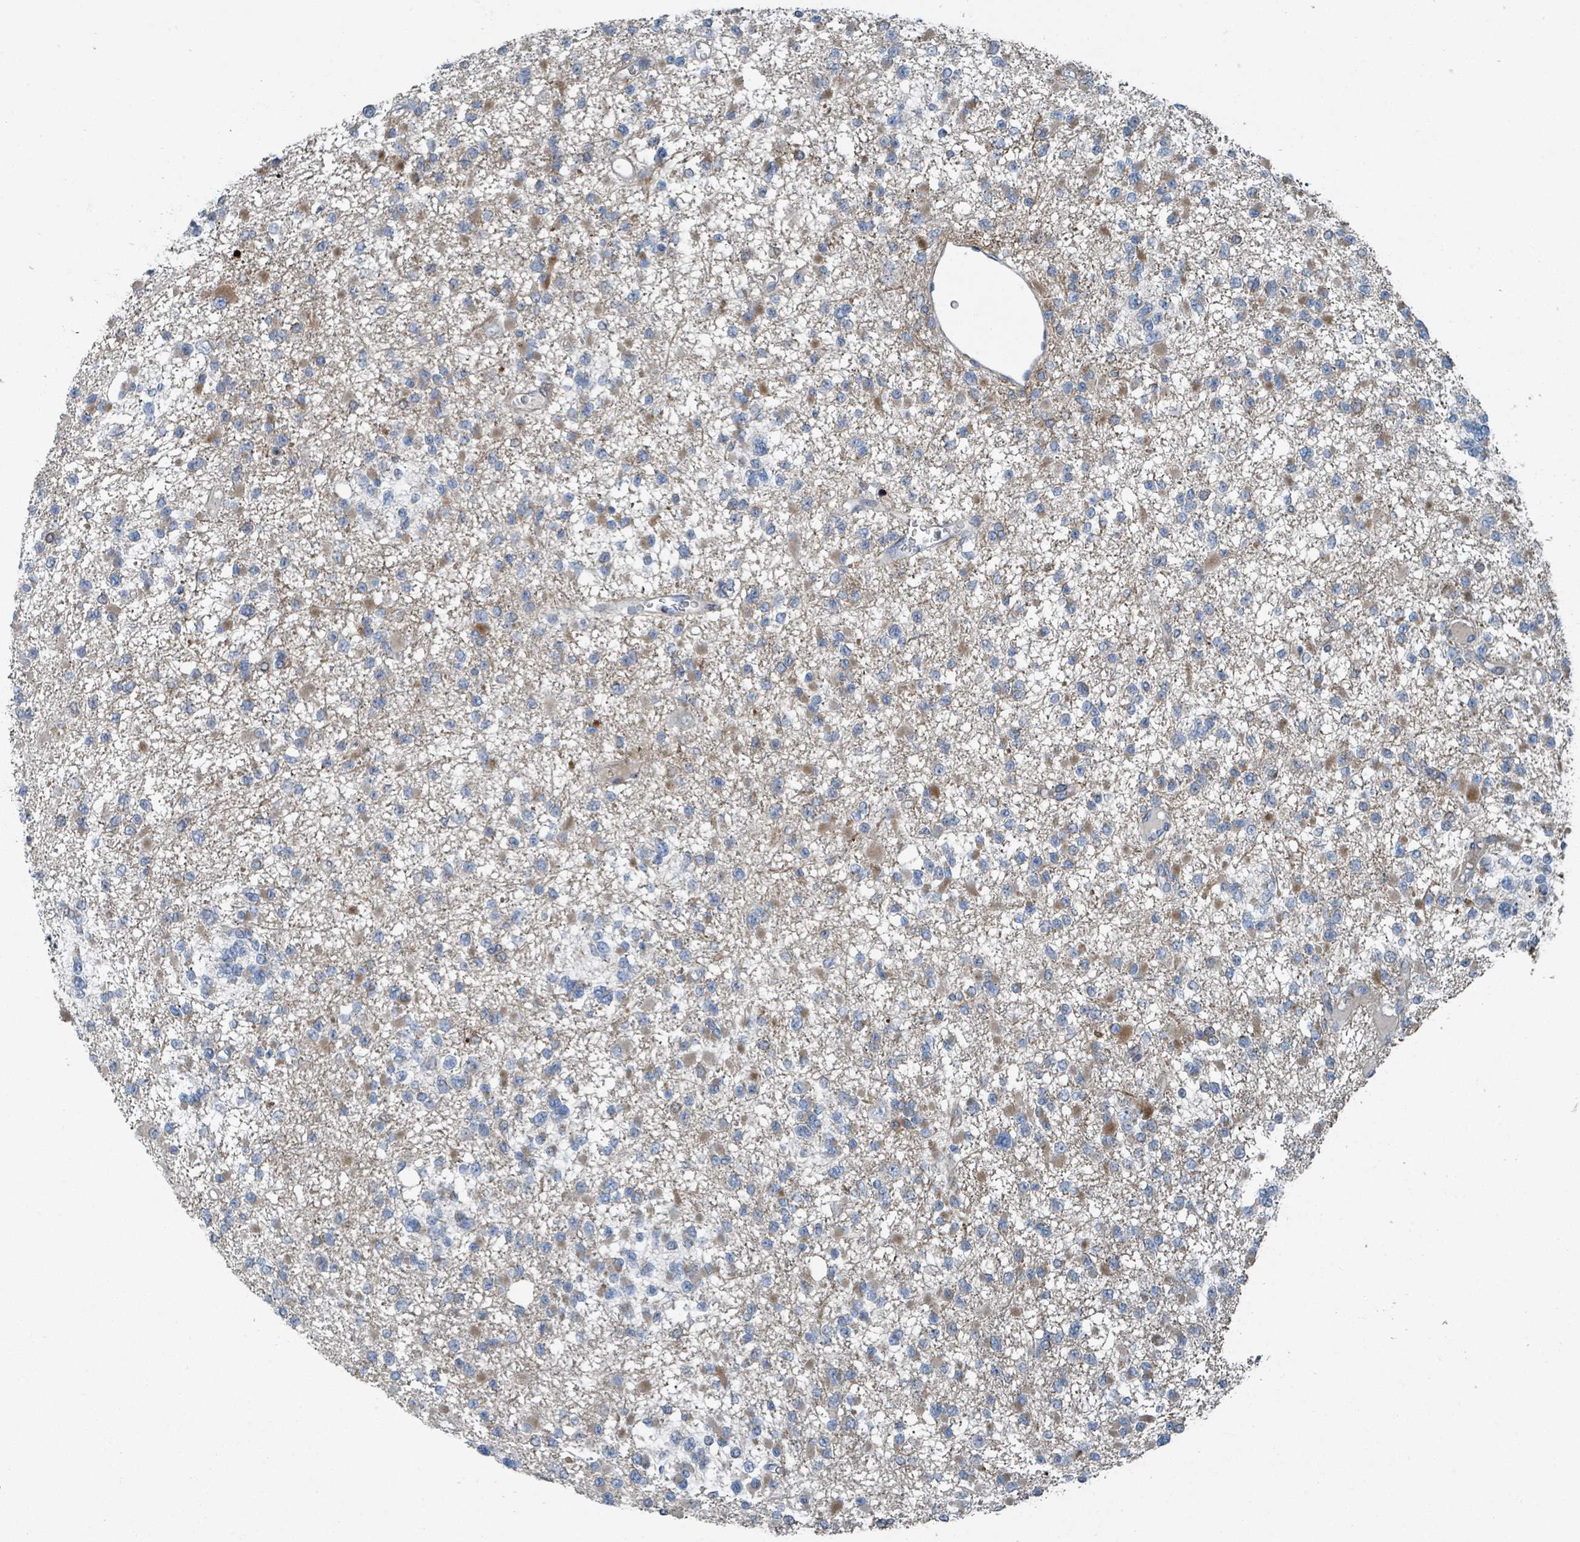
{"staining": {"intensity": "moderate", "quantity": "<25%", "location": "cytoplasmic/membranous"}, "tissue": "glioma", "cell_type": "Tumor cells", "image_type": "cancer", "snomed": [{"axis": "morphology", "description": "Glioma, malignant, Low grade"}, {"axis": "topography", "description": "Brain"}], "caption": "This is an image of immunohistochemistry staining of malignant glioma (low-grade), which shows moderate positivity in the cytoplasmic/membranous of tumor cells.", "gene": "DIPK2A", "patient": {"sex": "female", "age": 22}}